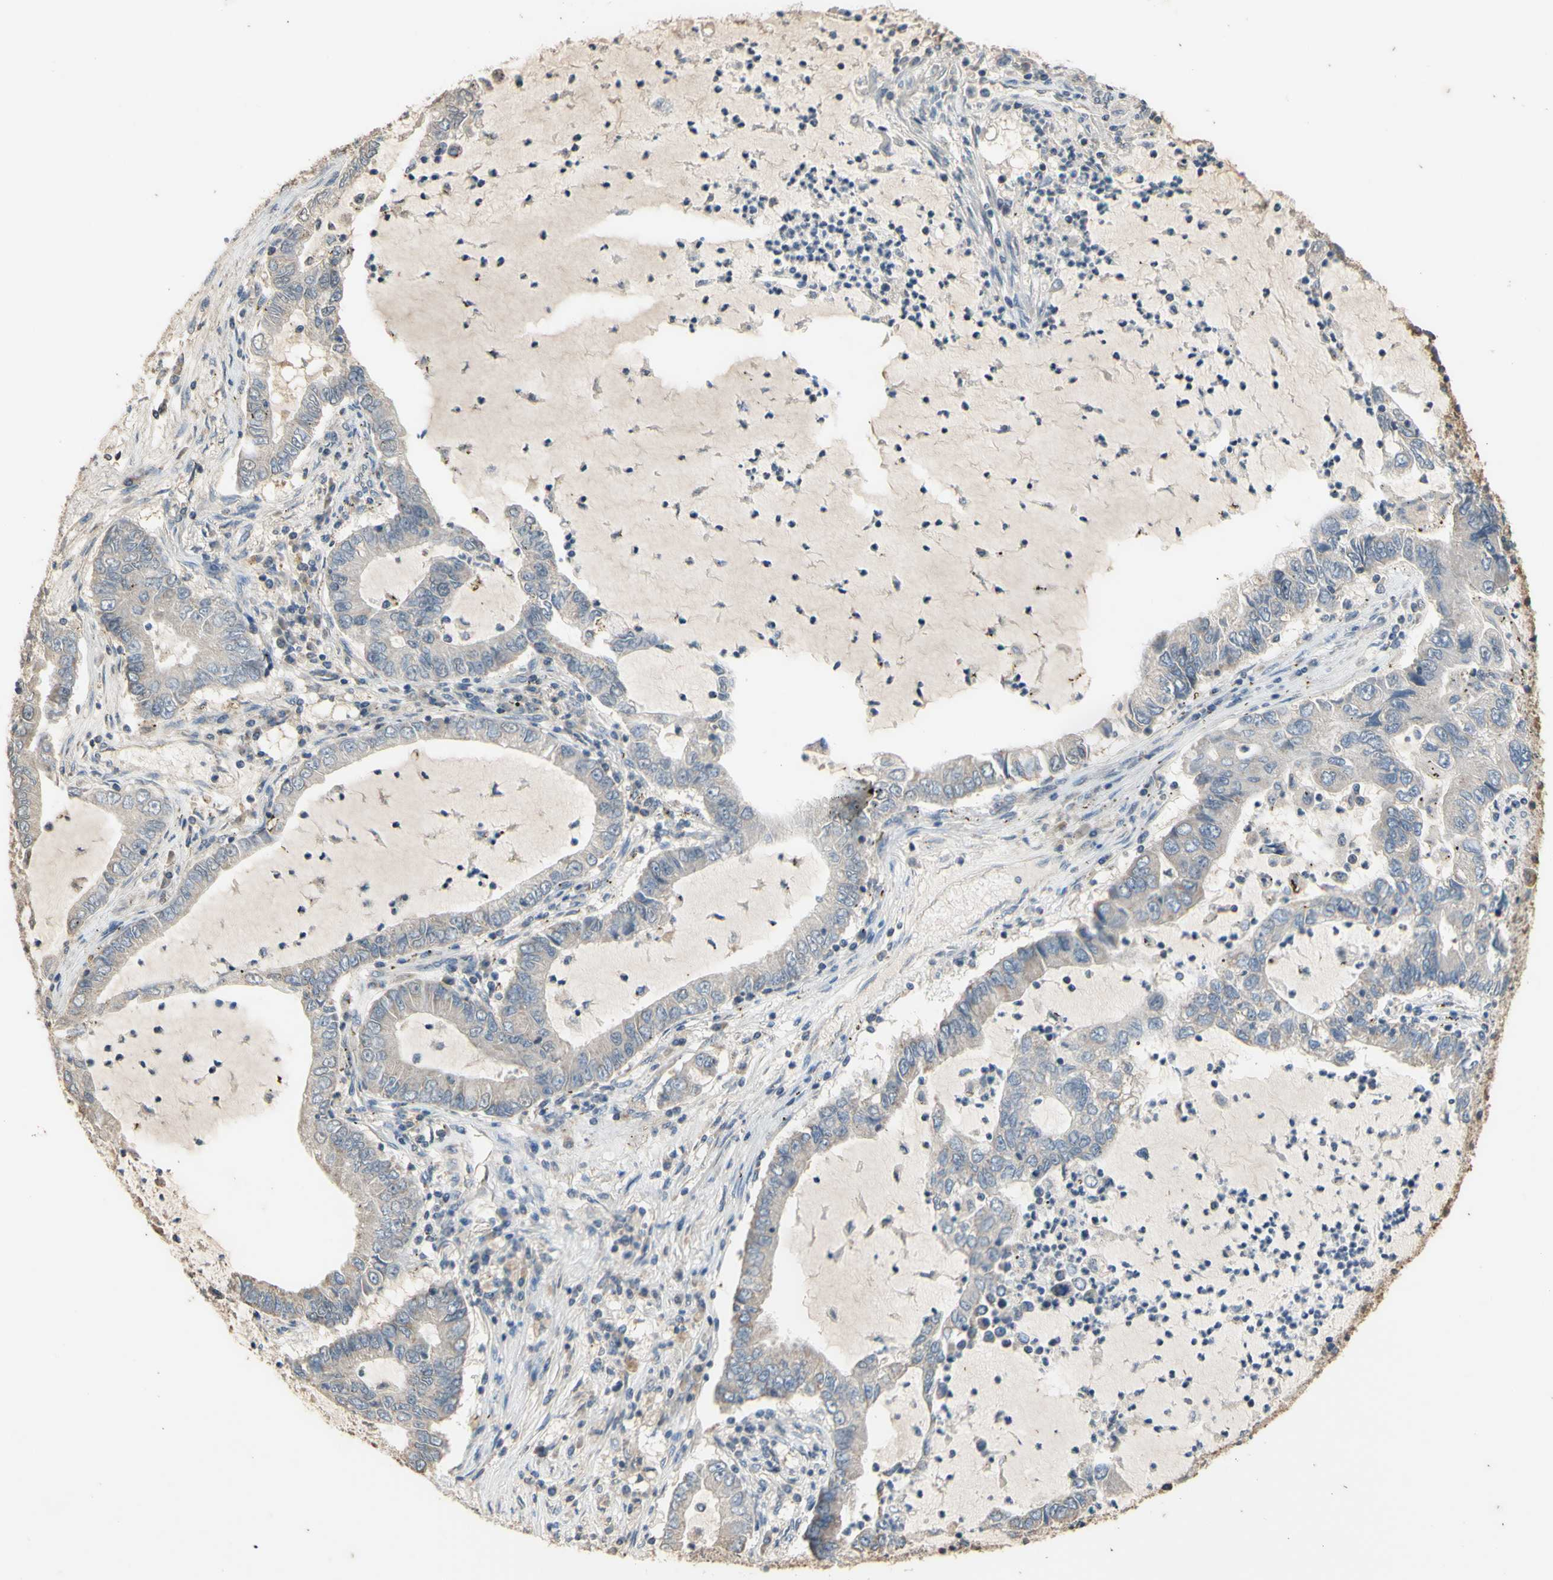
{"staining": {"intensity": "negative", "quantity": "none", "location": "none"}, "tissue": "lung cancer", "cell_type": "Tumor cells", "image_type": "cancer", "snomed": [{"axis": "morphology", "description": "Adenocarcinoma, NOS"}, {"axis": "topography", "description": "Lung"}], "caption": "Immunohistochemistry (IHC) image of neoplastic tissue: human lung cancer stained with DAB shows no significant protein positivity in tumor cells.", "gene": "PTGIS", "patient": {"sex": "female", "age": 51}}